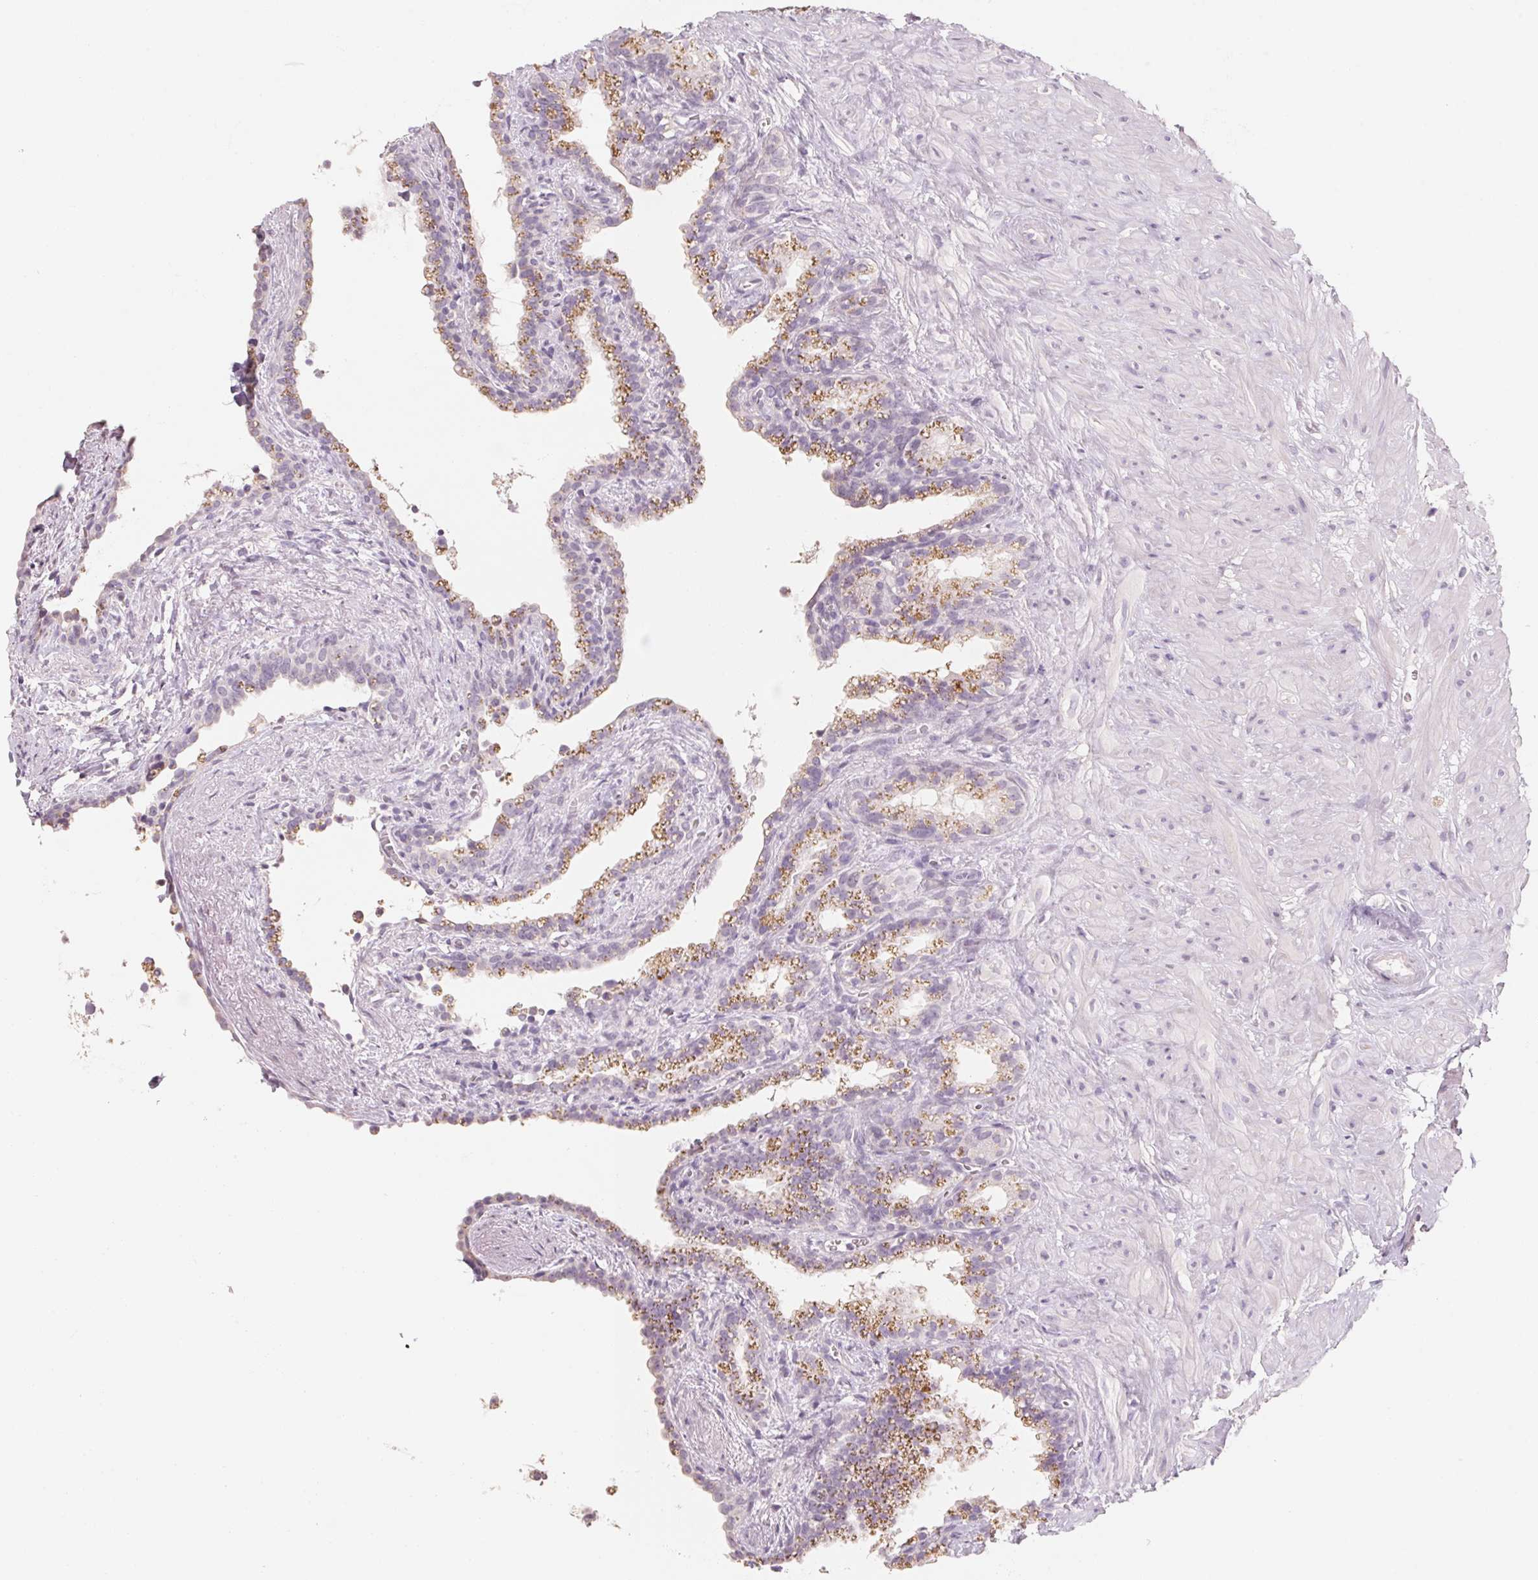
{"staining": {"intensity": "moderate", "quantity": "25%-75%", "location": "cytoplasmic/membranous"}, "tissue": "seminal vesicle", "cell_type": "Glandular cells", "image_type": "normal", "snomed": [{"axis": "morphology", "description": "Normal tissue, NOS"}, {"axis": "morphology", "description": "Urothelial carcinoma, NOS"}, {"axis": "topography", "description": "Urinary bladder"}, {"axis": "topography", "description": "Seminal veicle"}], "caption": "Protein expression analysis of benign human seminal vesicle reveals moderate cytoplasmic/membranous positivity in about 25%-75% of glandular cells. (Stains: DAB (3,3'-diaminobenzidine) in brown, nuclei in blue, Microscopy: brightfield microscopy at high magnification).", "gene": "CAPZA3", "patient": {"sex": "male", "age": 76}}